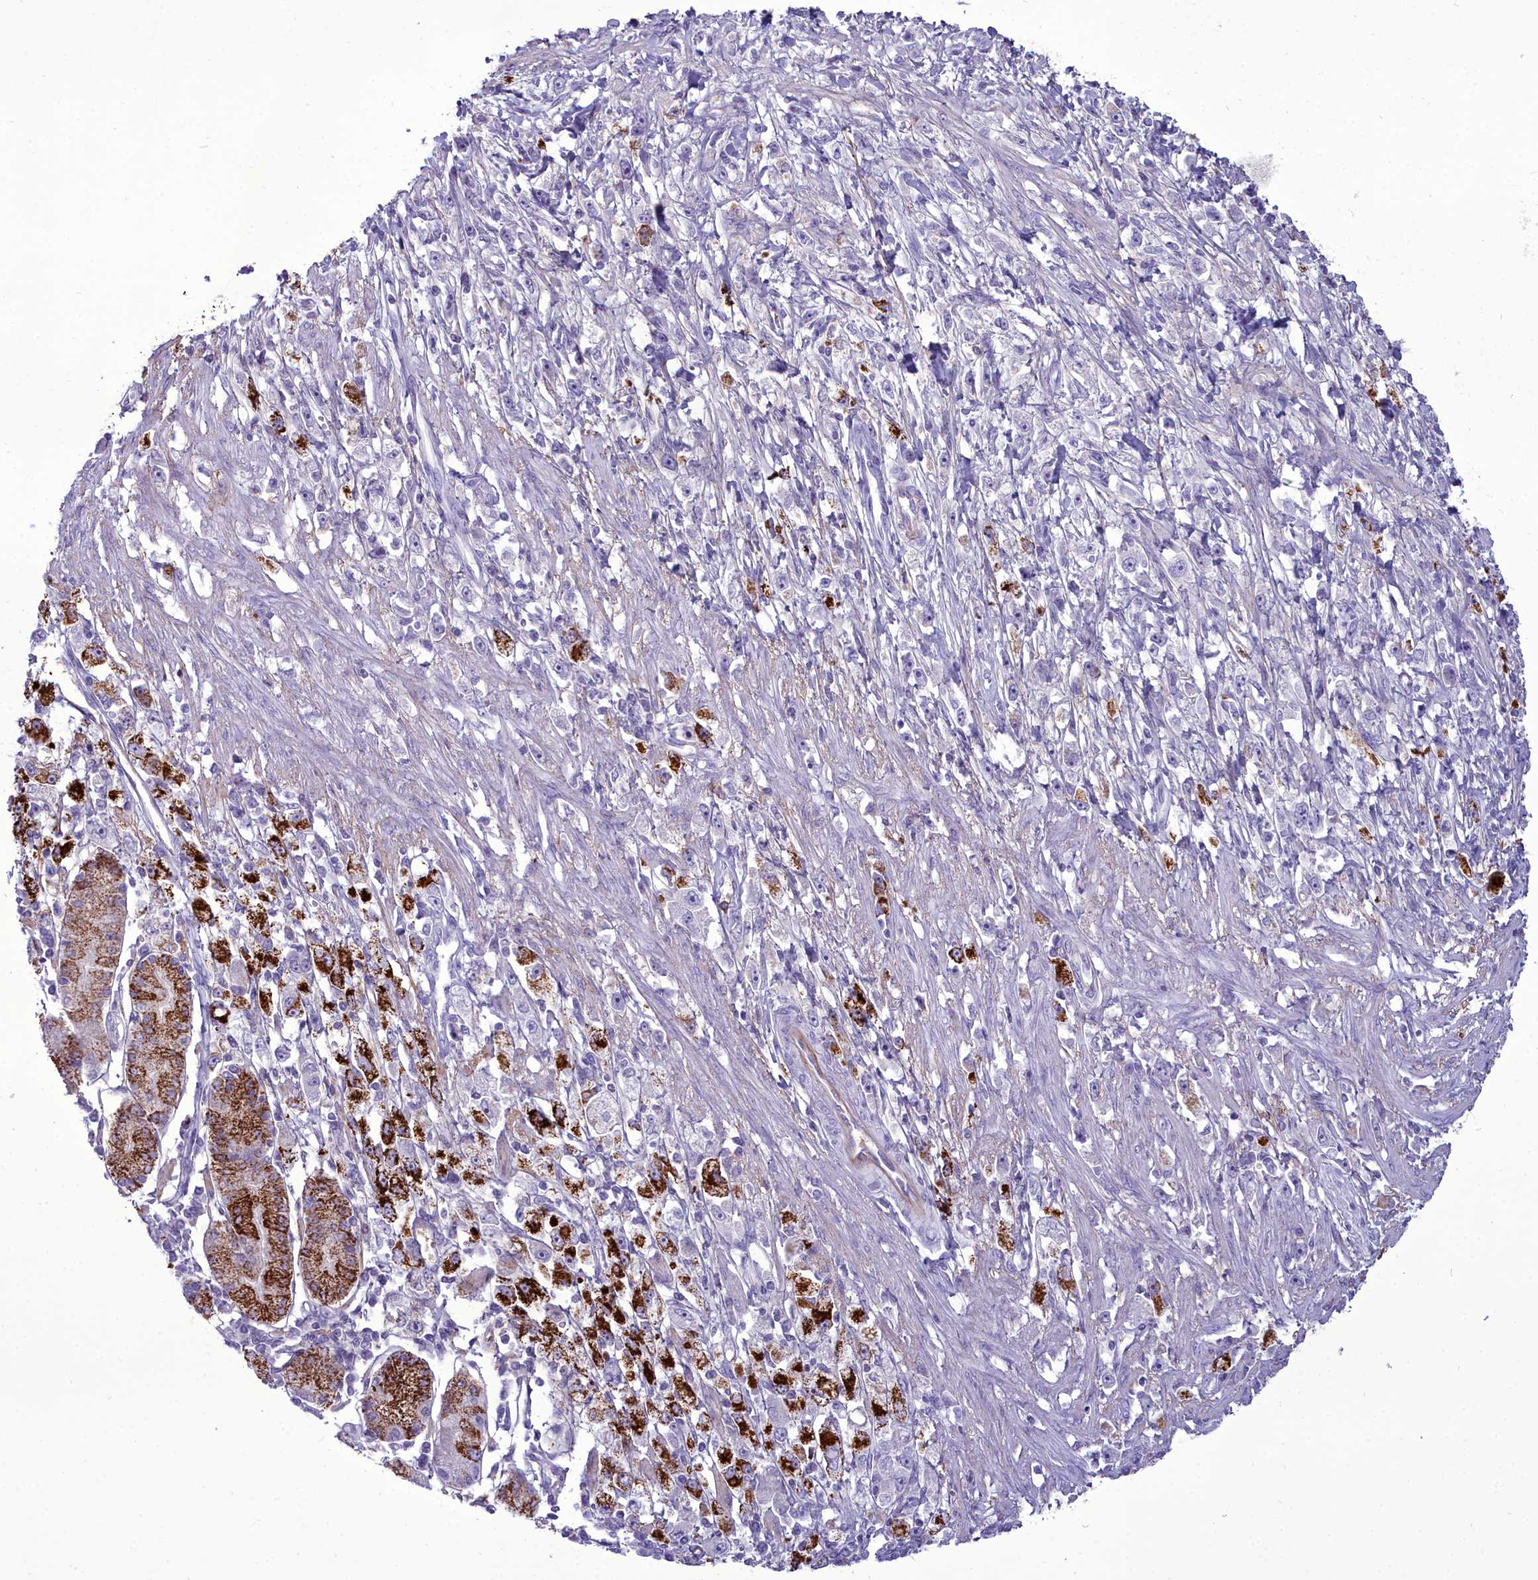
{"staining": {"intensity": "strong", "quantity": "<25%", "location": "cytoplasmic/membranous"}, "tissue": "stomach cancer", "cell_type": "Tumor cells", "image_type": "cancer", "snomed": [{"axis": "morphology", "description": "Adenocarcinoma, NOS"}, {"axis": "topography", "description": "Stomach"}], "caption": "Brown immunohistochemical staining in stomach cancer (adenocarcinoma) displays strong cytoplasmic/membranous staining in approximately <25% of tumor cells. (DAB = brown stain, brightfield microscopy at high magnification).", "gene": "OSTN", "patient": {"sex": "female", "age": 59}}